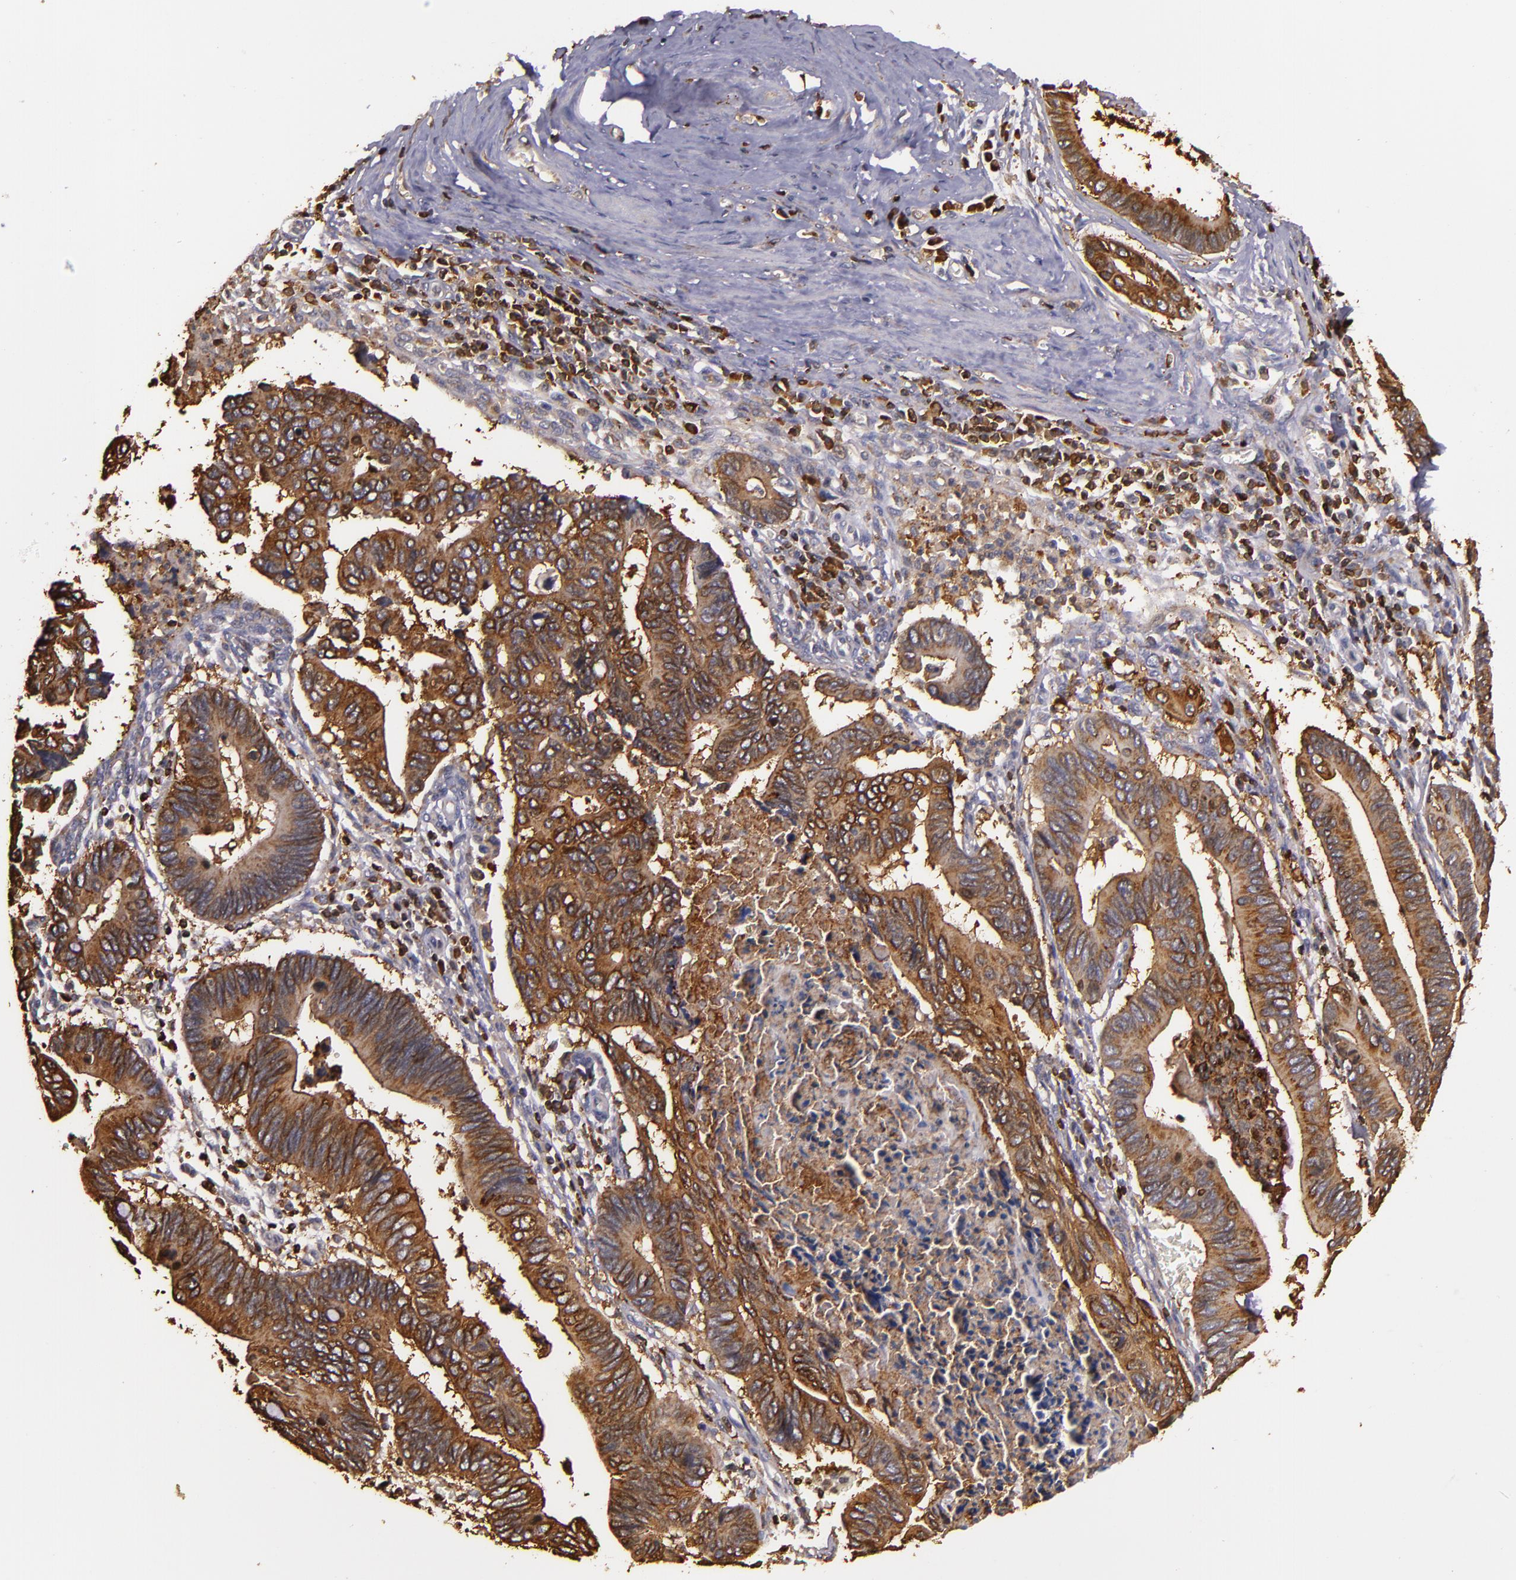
{"staining": {"intensity": "strong", "quantity": ">75%", "location": "cytoplasmic/membranous"}, "tissue": "pancreatic cancer", "cell_type": "Tumor cells", "image_type": "cancer", "snomed": [{"axis": "morphology", "description": "Adenocarcinoma, NOS"}, {"axis": "topography", "description": "Pancreas"}], "caption": "Pancreatic cancer stained with DAB immunohistochemistry exhibits high levels of strong cytoplasmic/membranous positivity in about >75% of tumor cells.", "gene": "SLC9A3R1", "patient": {"sex": "female", "age": 70}}